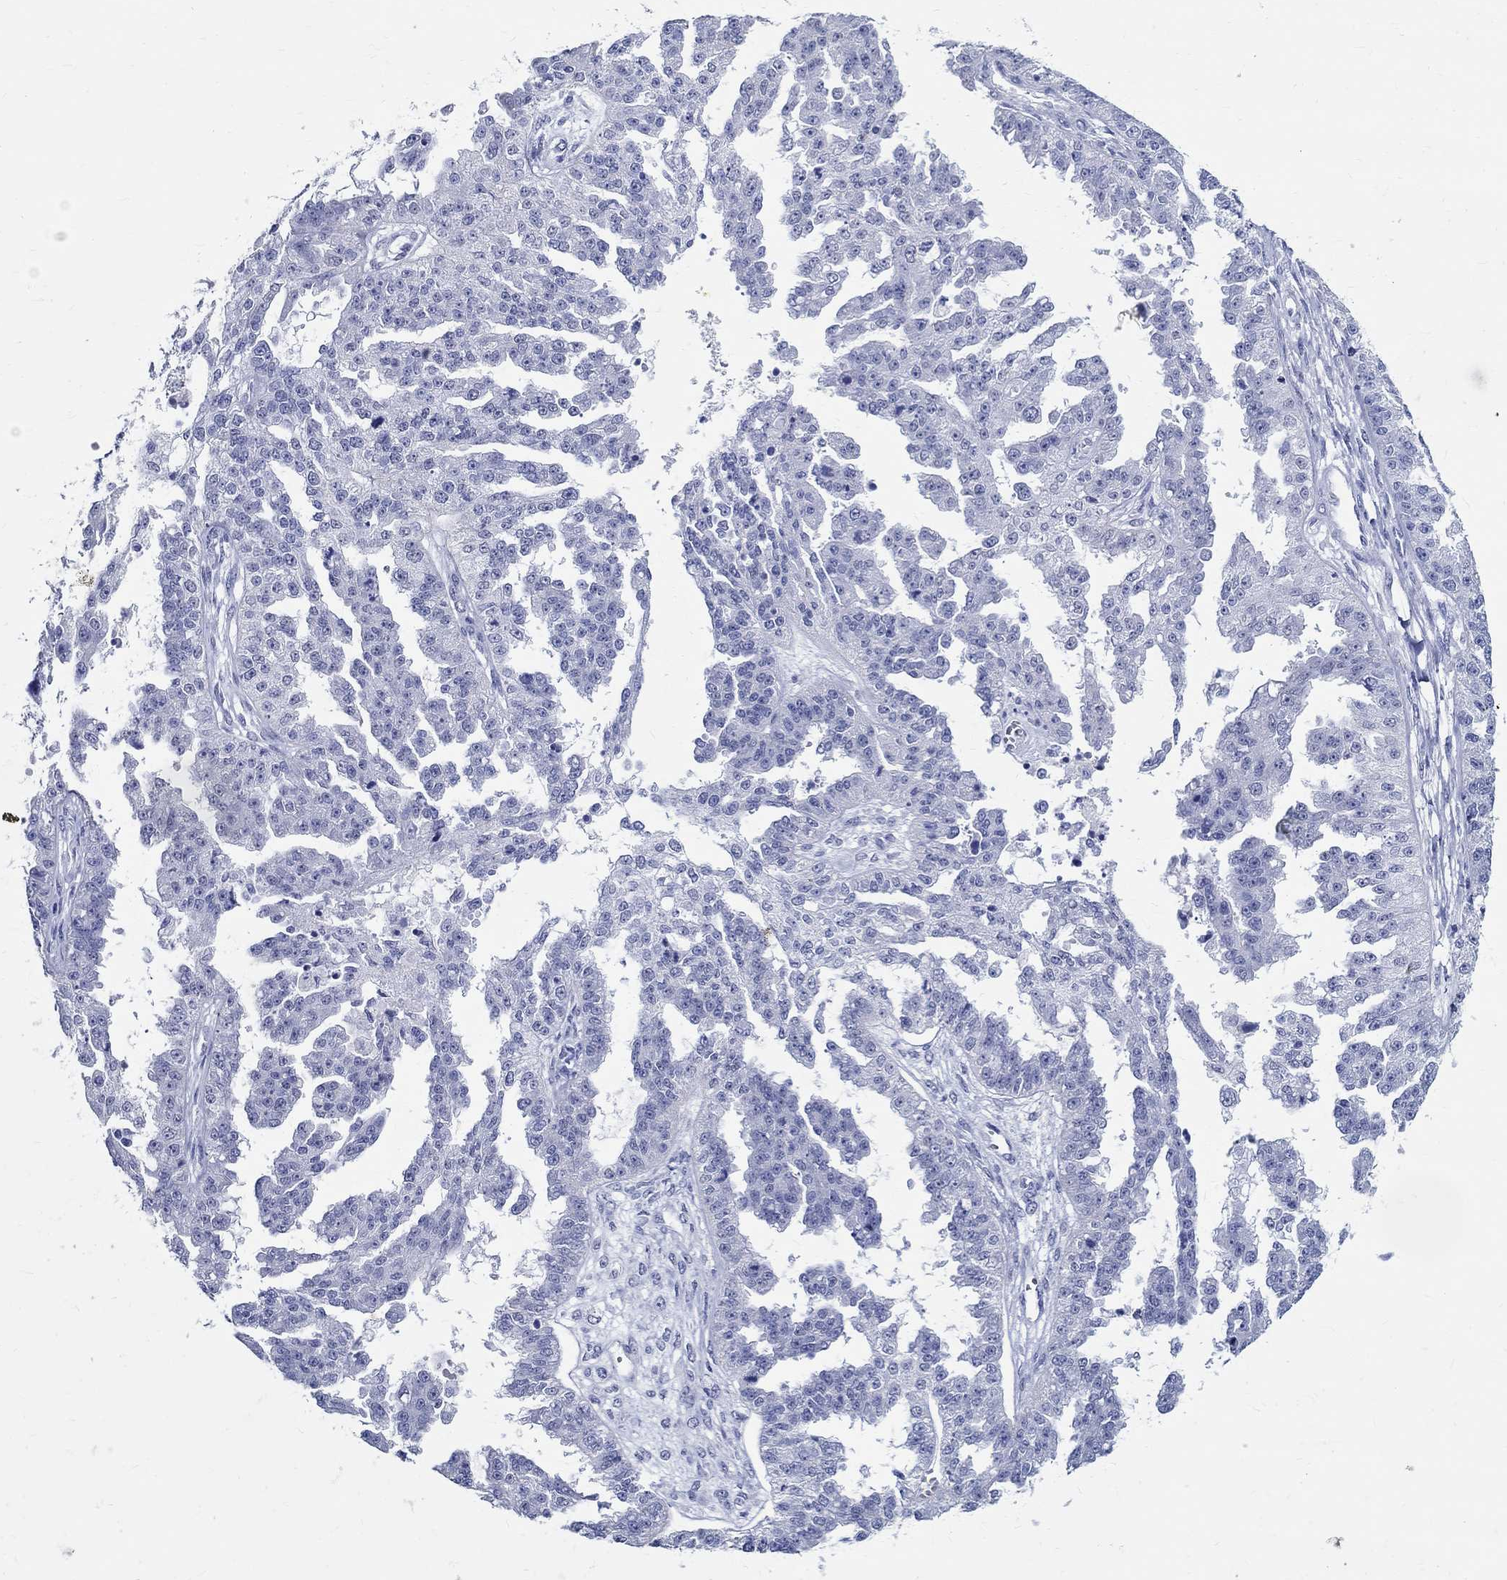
{"staining": {"intensity": "negative", "quantity": "none", "location": "none"}, "tissue": "ovarian cancer", "cell_type": "Tumor cells", "image_type": "cancer", "snomed": [{"axis": "morphology", "description": "Cystadenocarcinoma, serous, NOS"}, {"axis": "topography", "description": "Ovary"}], "caption": "There is no significant expression in tumor cells of ovarian cancer. Brightfield microscopy of IHC stained with DAB (3,3'-diaminobenzidine) (brown) and hematoxylin (blue), captured at high magnification.", "gene": "TSPAN16", "patient": {"sex": "female", "age": 58}}